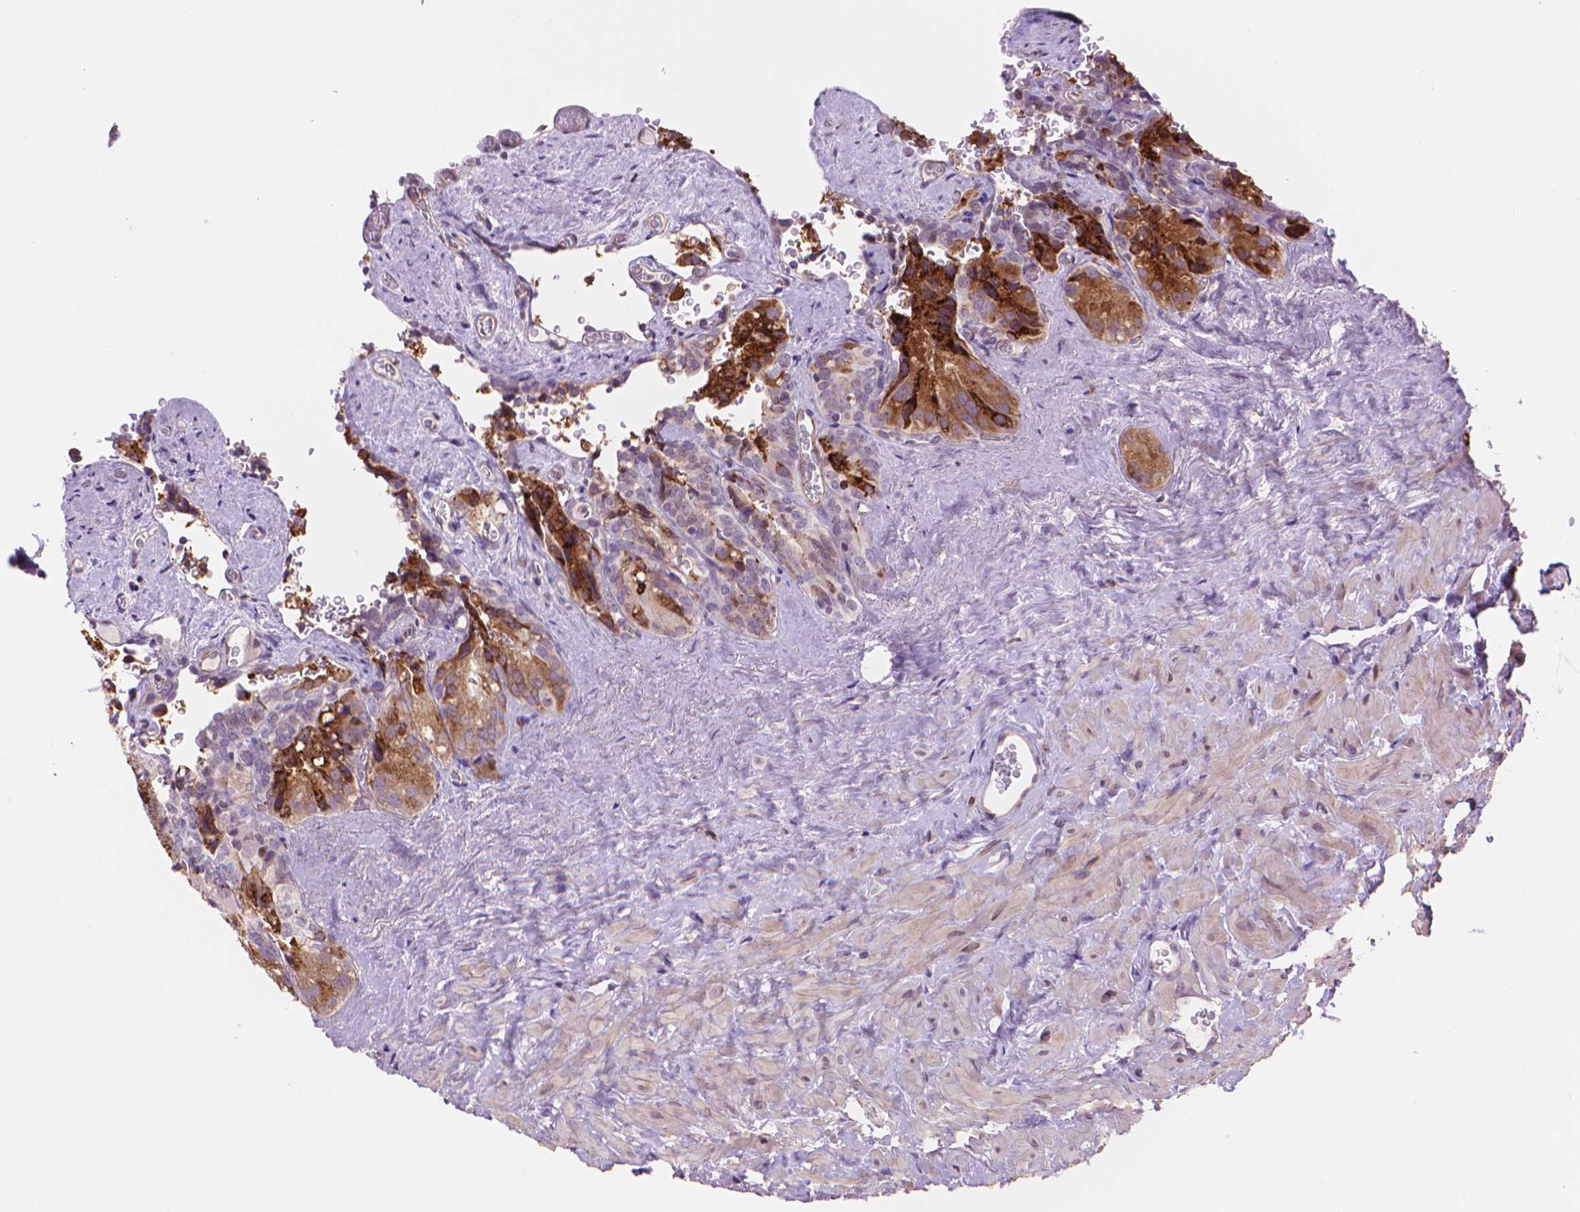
{"staining": {"intensity": "strong", "quantity": "<25%", "location": "cytoplasmic/membranous"}, "tissue": "seminal vesicle", "cell_type": "Glandular cells", "image_type": "normal", "snomed": [{"axis": "morphology", "description": "Normal tissue, NOS"}, {"axis": "topography", "description": "Seminal veicle"}], "caption": "Brown immunohistochemical staining in unremarkable seminal vesicle demonstrates strong cytoplasmic/membranous positivity in approximately <25% of glandular cells.", "gene": "TMEM184A", "patient": {"sex": "male", "age": 69}}